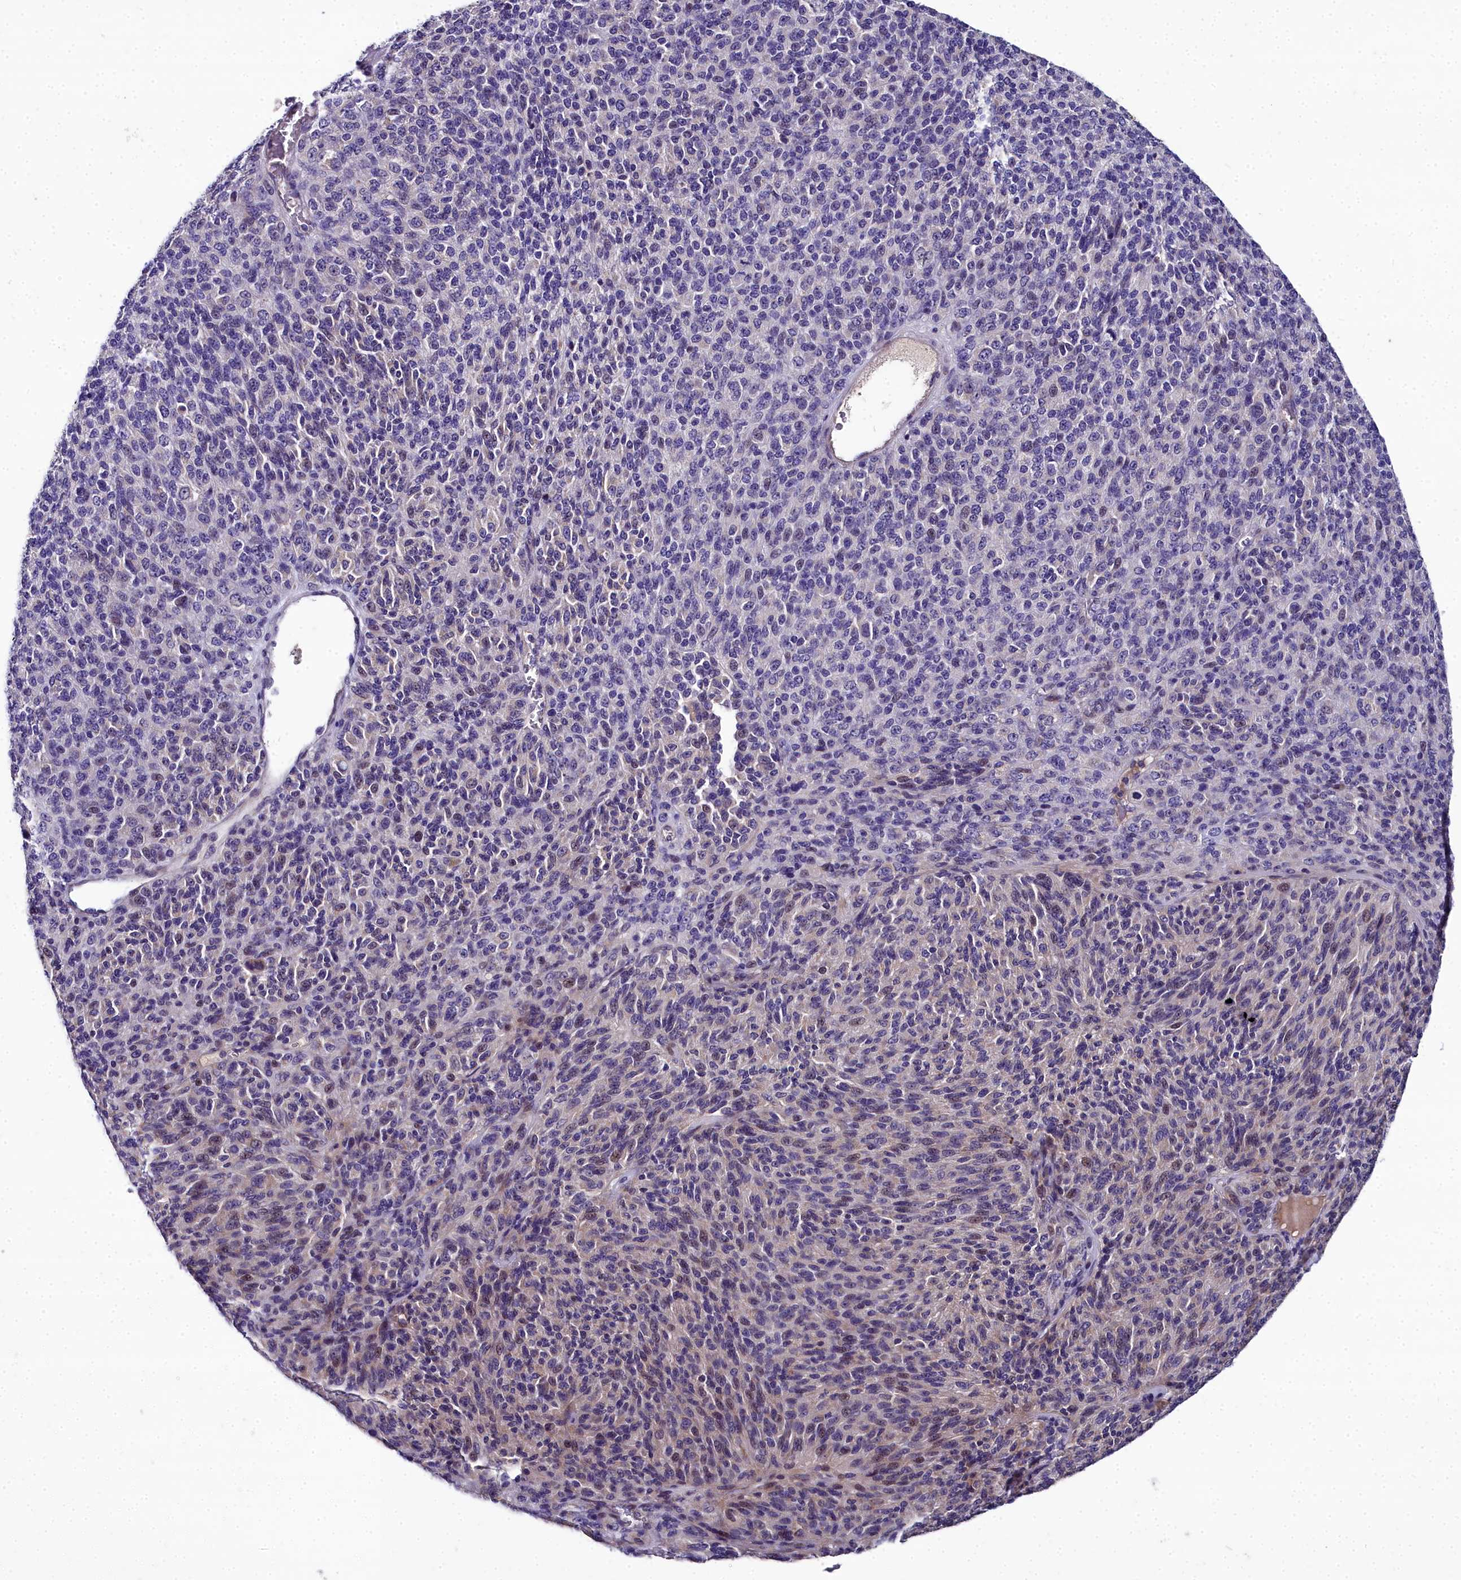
{"staining": {"intensity": "negative", "quantity": "none", "location": "none"}, "tissue": "melanoma", "cell_type": "Tumor cells", "image_type": "cancer", "snomed": [{"axis": "morphology", "description": "Malignant melanoma, Metastatic site"}, {"axis": "topography", "description": "Brain"}], "caption": "High magnification brightfield microscopy of malignant melanoma (metastatic site) stained with DAB (3,3'-diaminobenzidine) (brown) and counterstained with hematoxylin (blue): tumor cells show no significant expression.", "gene": "NT5M", "patient": {"sex": "female", "age": 56}}